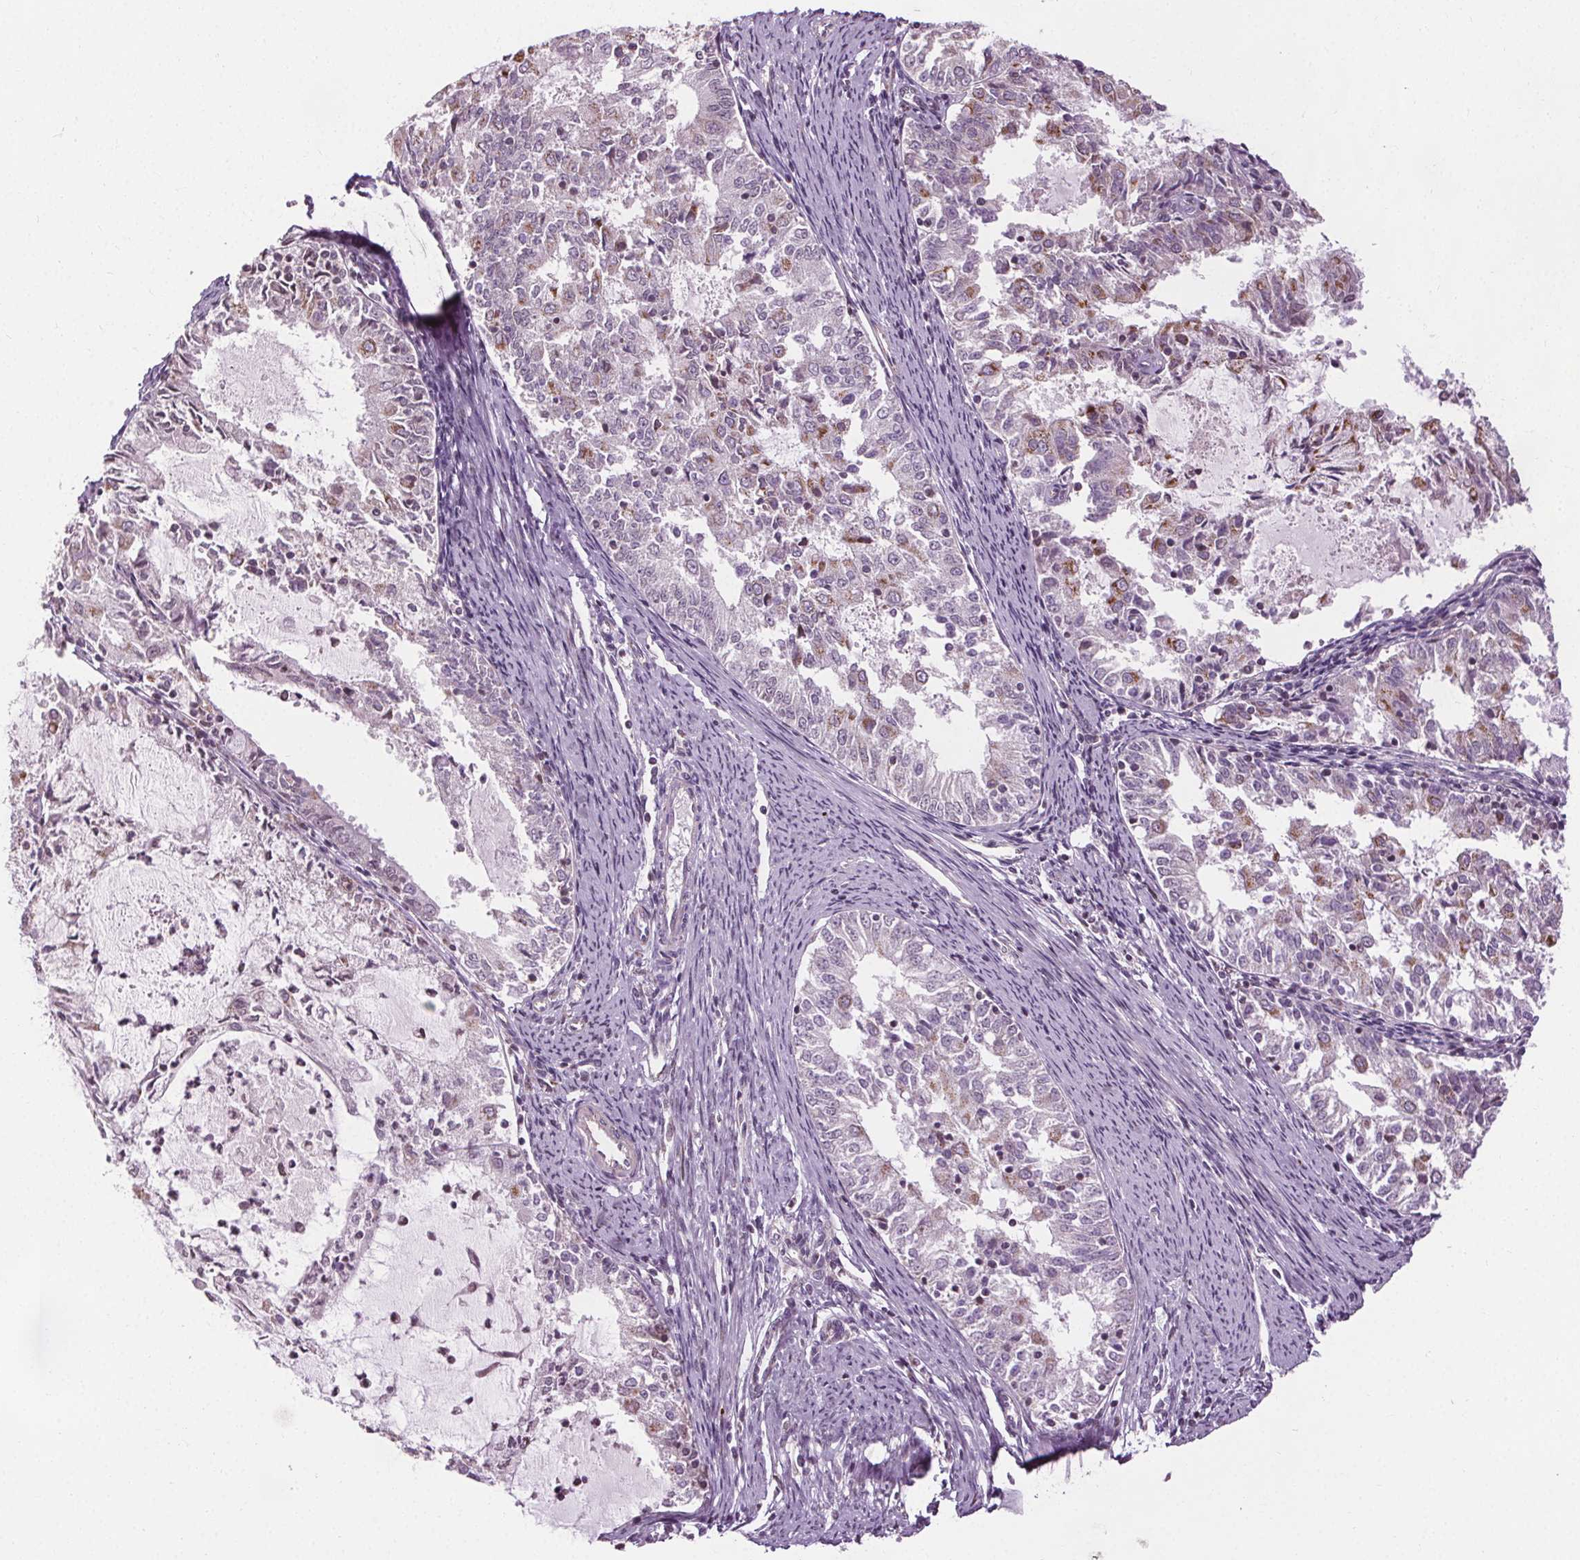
{"staining": {"intensity": "moderate", "quantity": "<25%", "location": "cytoplasmic/membranous"}, "tissue": "endometrial cancer", "cell_type": "Tumor cells", "image_type": "cancer", "snomed": [{"axis": "morphology", "description": "Adenocarcinoma, NOS"}, {"axis": "topography", "description": "Endometrium"}], "caption": "The image reveals immunohistochemical staining of adenocarcinoma (endometrial). There is moderate cytoplasmic/membranous staining is present in about <25% of tumor cells.", "gene": "LFNG", "patient": {"sex": "female", "age": 57}}